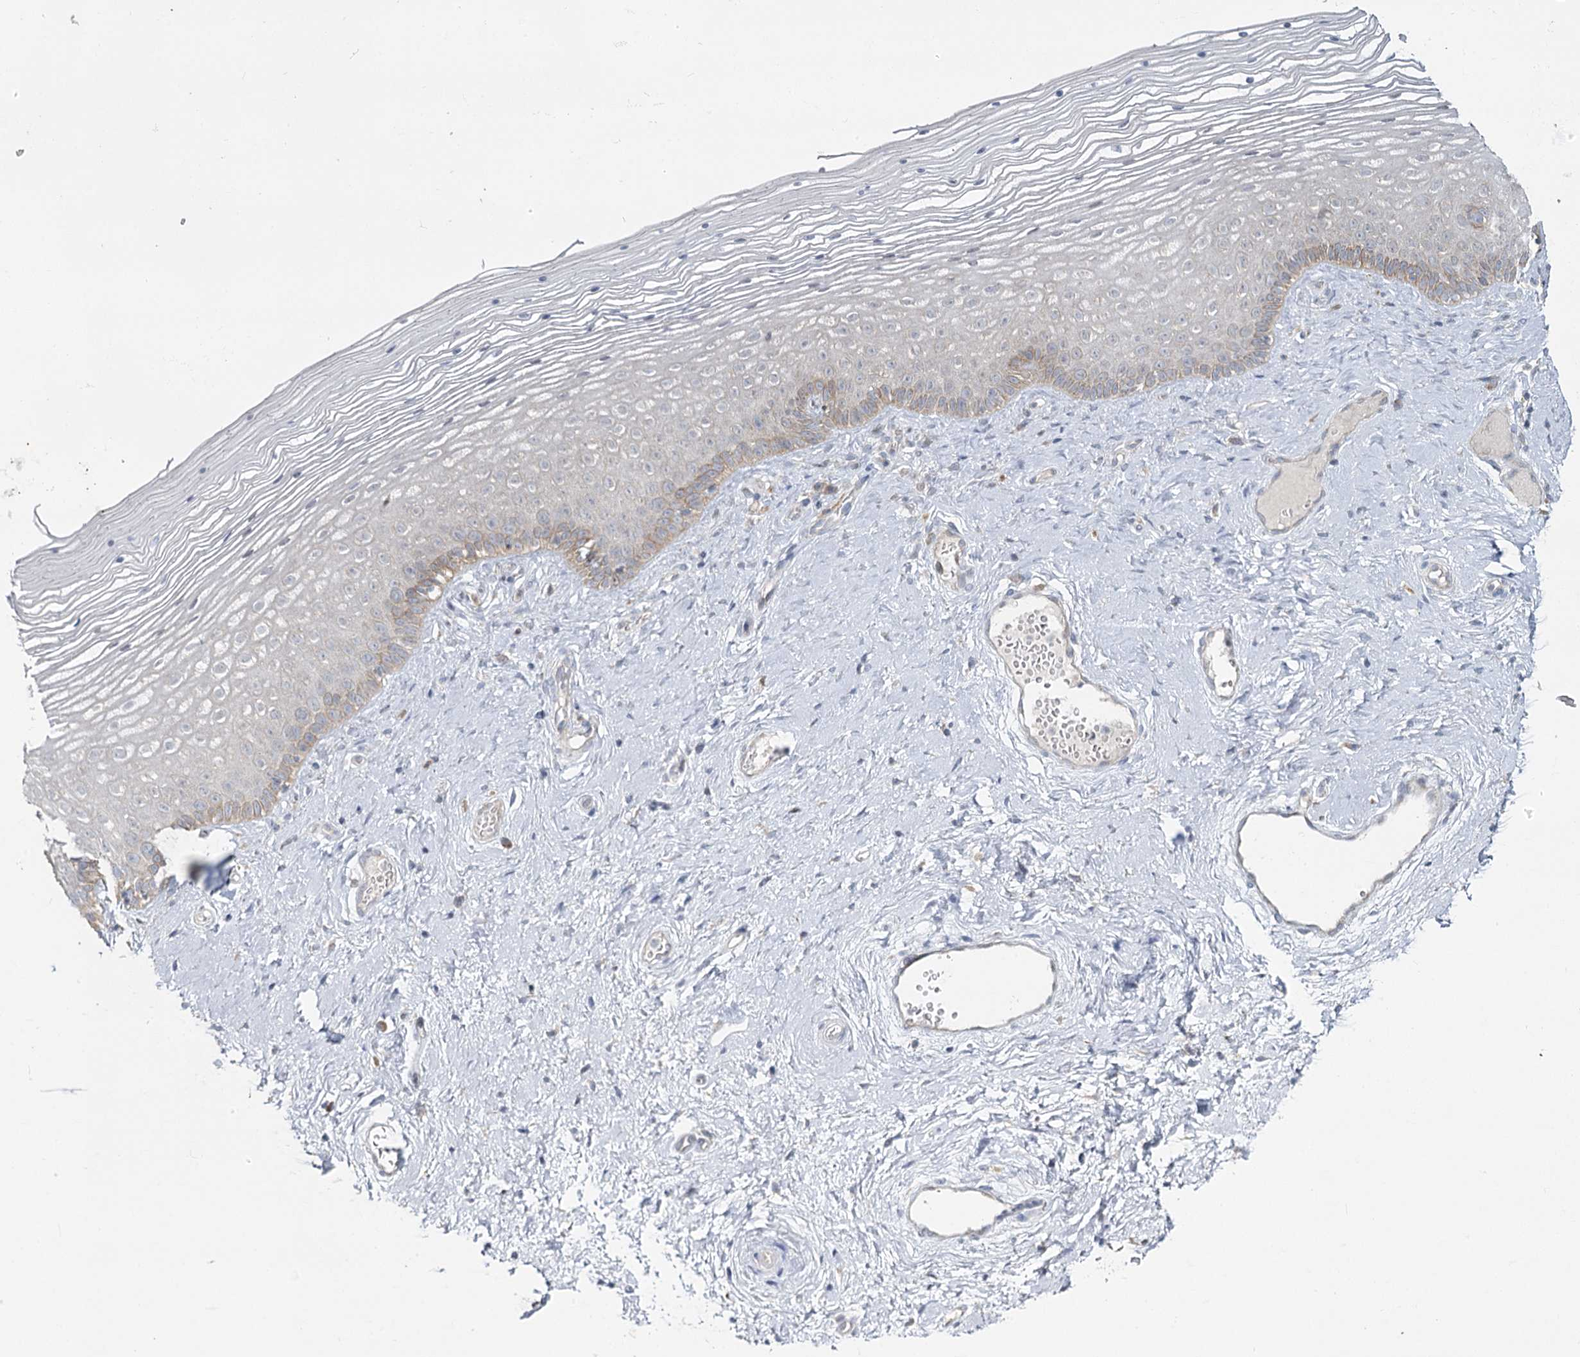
{"staining": {"intensity": "weak", "quantity": "25%-75%", "location": "cytoplasmic/membranous"}, "tissue": "vagina", "cell_type": "Squamous epithelial cells", "image_type": "normal", "snomed": [{"axis": "morphology", "description": "Normal tissue, NOS"}, {"axis": "topography", "description": "Vagina"}], "caption": "Protein analysis of benign vagina demonstrates weak cytoplasmic/membranous expression in about 25%-75% of squamous epithelial cells.", "gene": "ACOX2", "patient": {"sex": "female", "age": 46}}